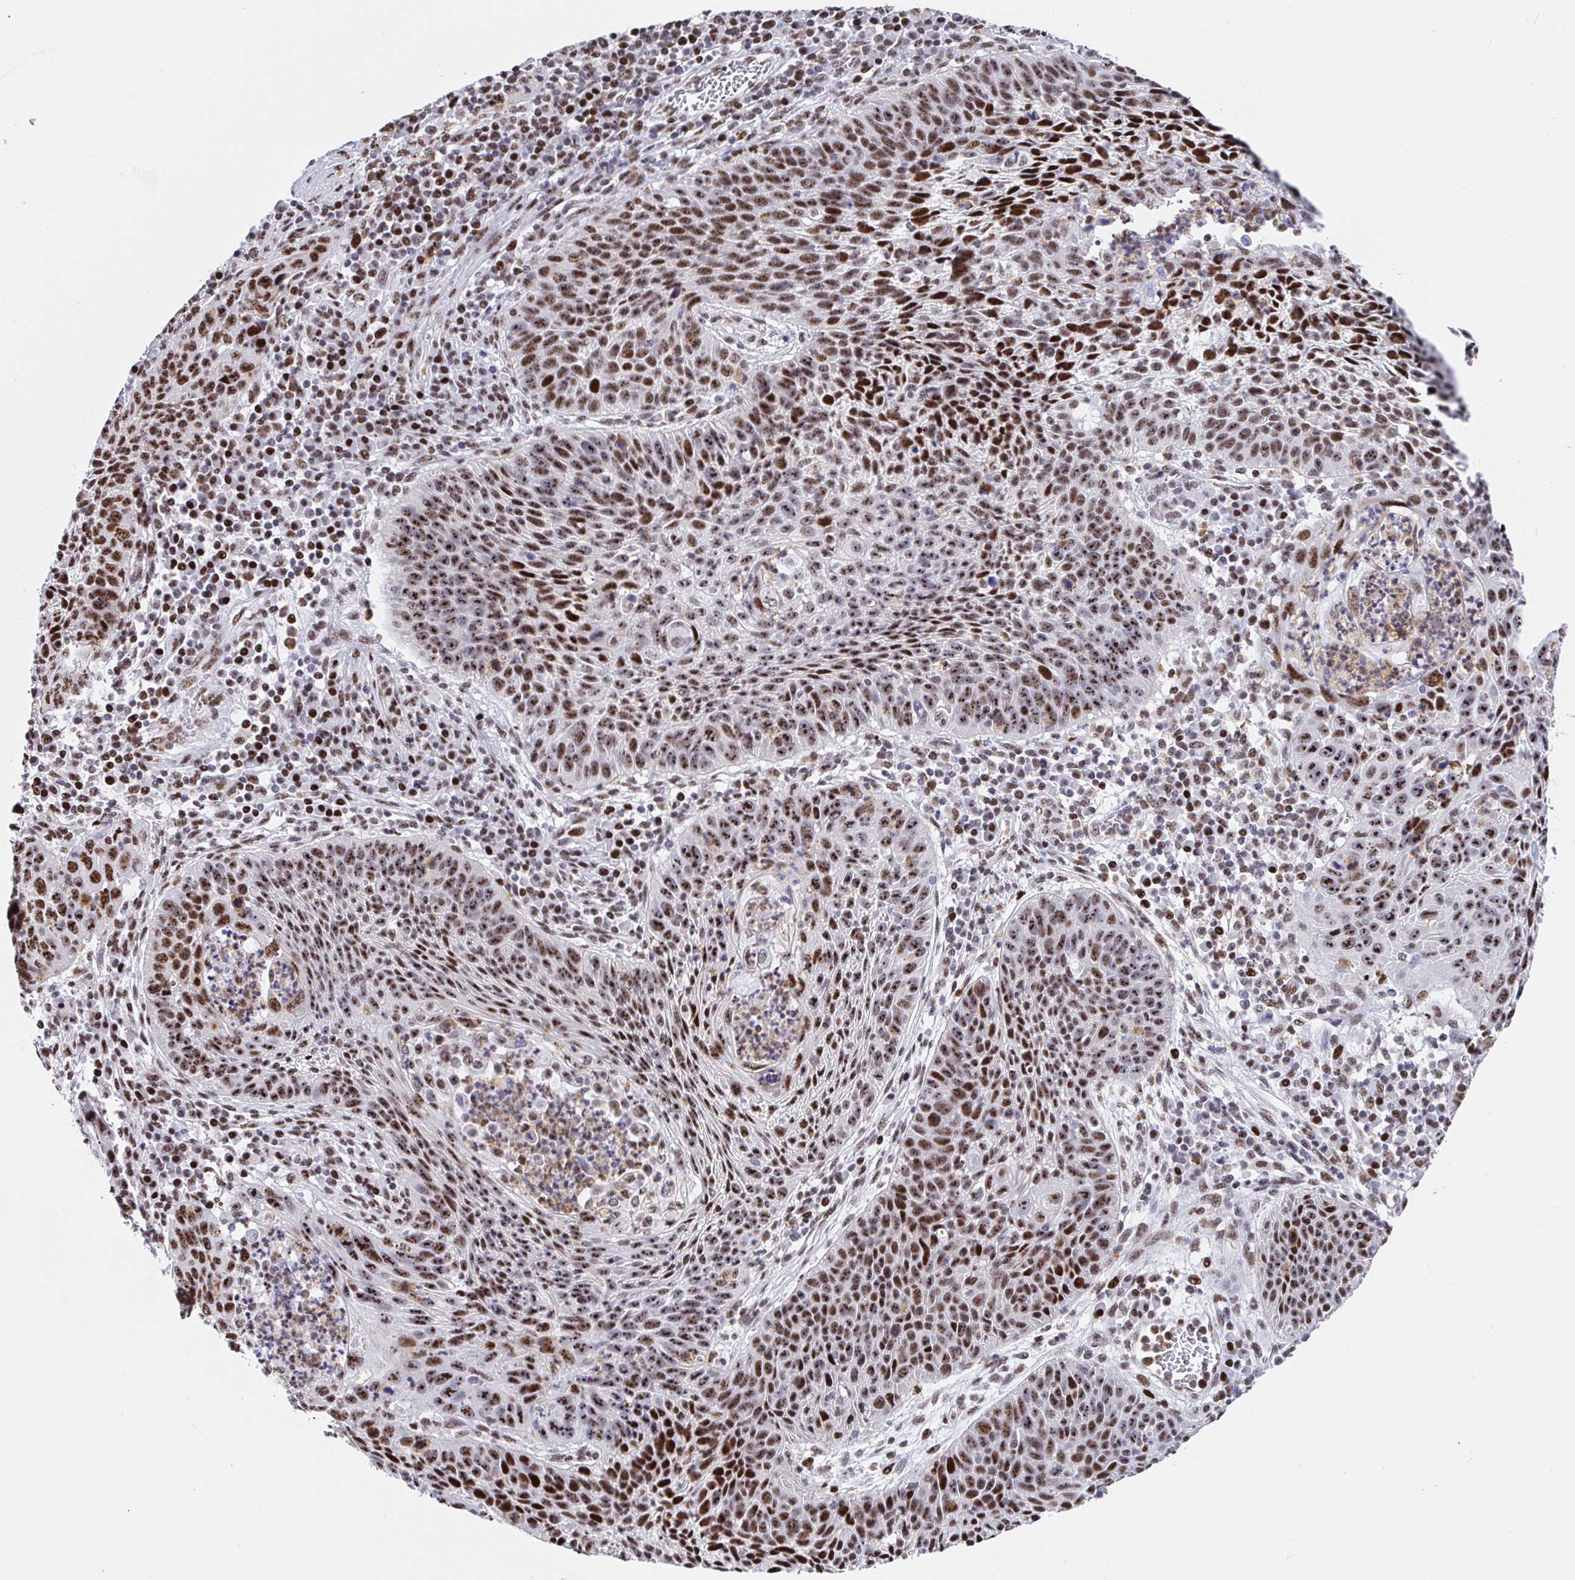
{"staining": {"intensity": "strong", "quantity": ">75%", "location": "nuclear"}, "tissue": "lung cancer", "cell_type": "Tumor cells", "image_type": "cancer", "snomed": [{"axis": "morphology", "description": "Squamous cell carcinoma, NOS"}, {"axis": "morphology", "description": "Squamous cell carcinoma, metastatic, NOS"}, {"axis": "topography", "description": "Lung"}, {"axis": "topography", "description": "Pleura, NOS"}], "caption": "Immunohistochemistry of lung cancer demonstrates high levels of strong nuclear positivity in approximately >75% of tumor cells.", "gene": "SETD5", "patient": {"sex": "male", "age": 72}}